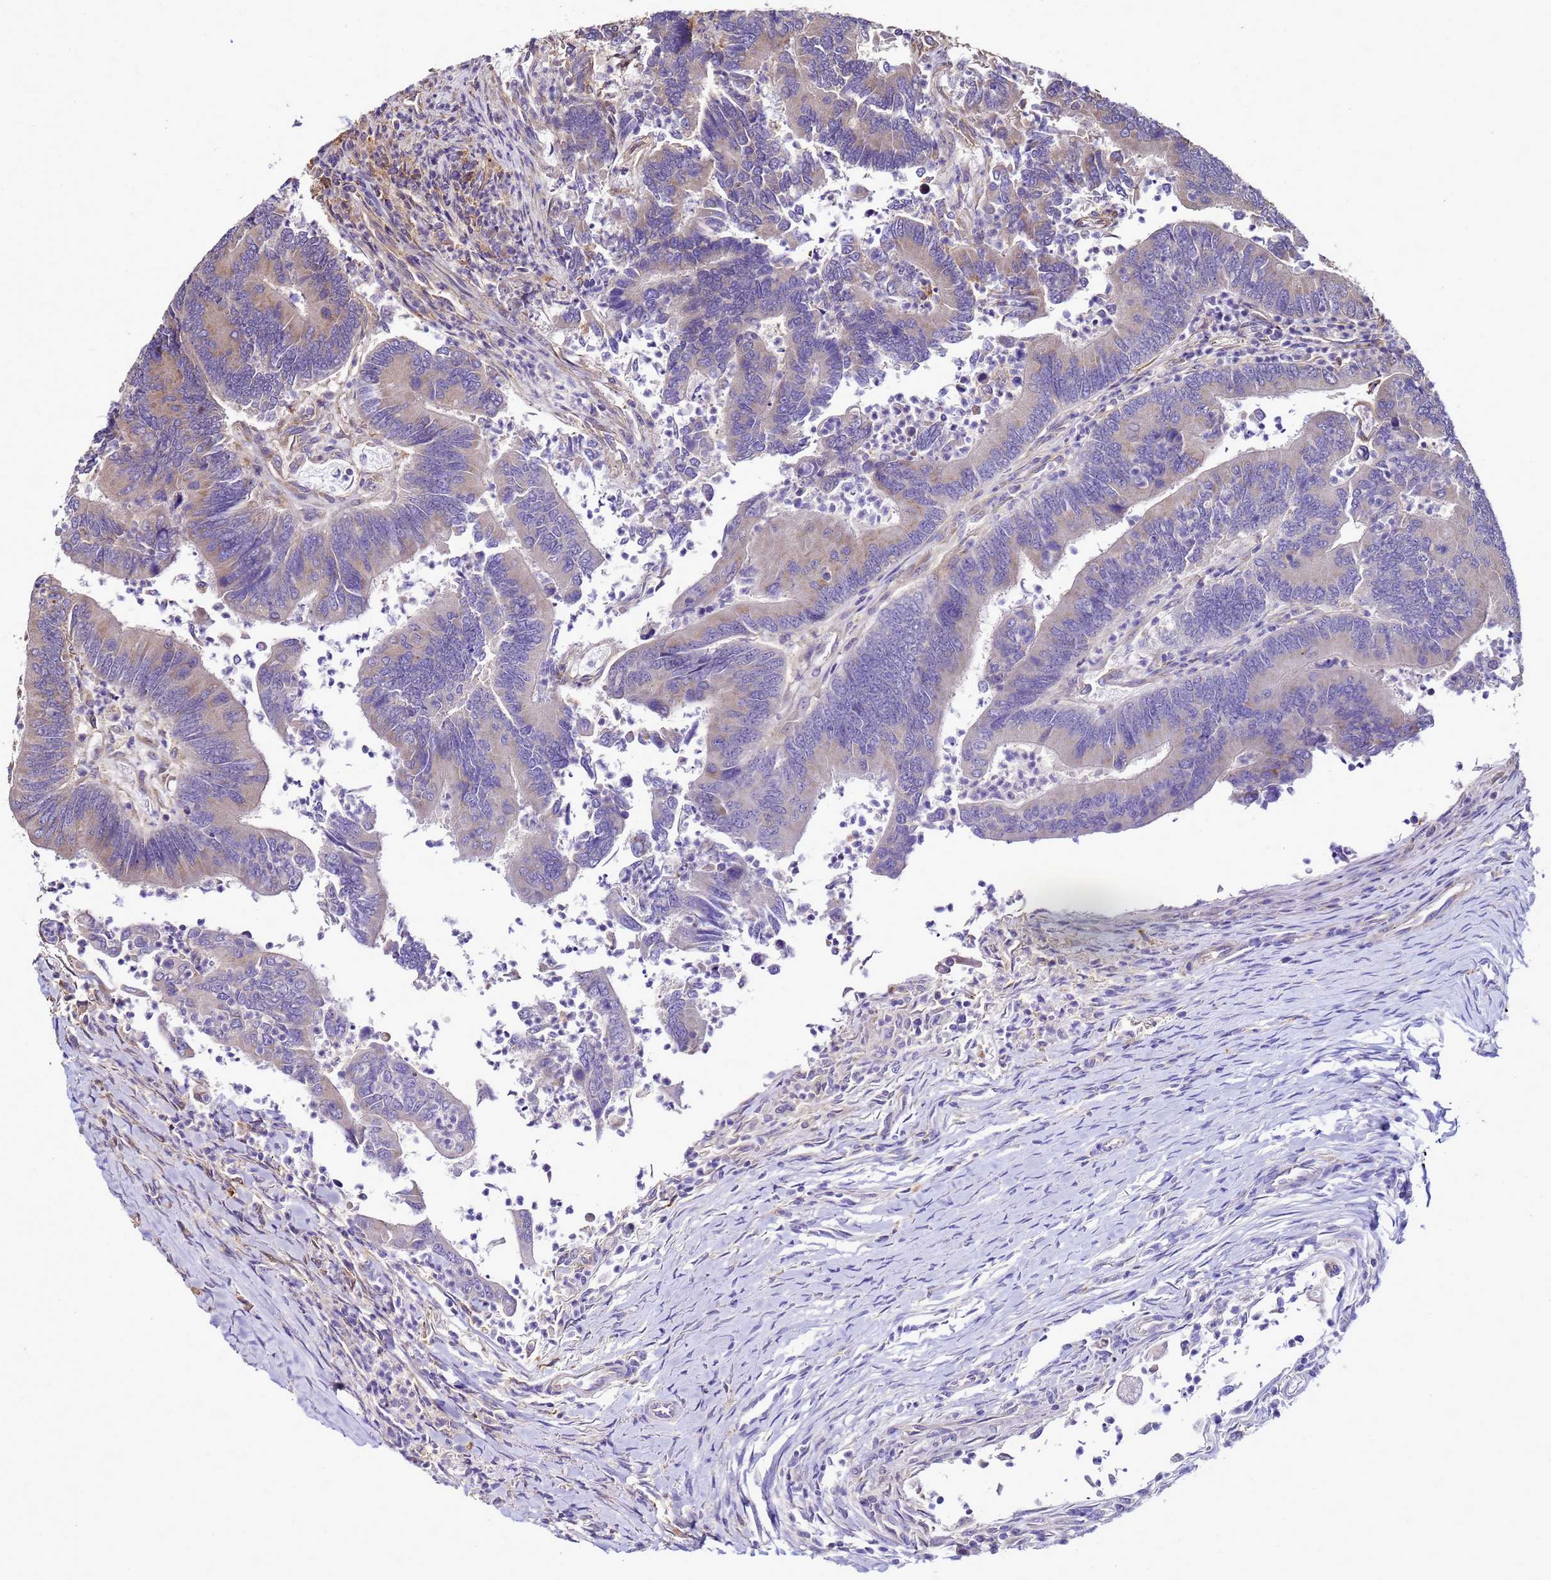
{"staining": {"intensity": "weak", "quantity": "25%-75%", "location": "cytoplasmic/membranous"}, "tissue": "colorectal cancer", "cell_type": "Tumor cells", "image_type": "cancer", "snomed": [{"axis": "morphology", "description": "Adenocarcinoma, NOS"}, {"axis": "topography", "description": "Colon"}], "caption": "Immunohistochemical staining of human colorectal cancer (adenocarcinoma) demonstrates low levels of weak cytoplasmic/membranous expression in about 25%-75% of tumor cells. (Stains: DAB (3,3'-diaminobenzidine) in brown, nuclei in blue, Microscopy: brightfield microscopy at high magnification).", "gene": "TRABD", "patient": {"sex": "female", "age": 67}}